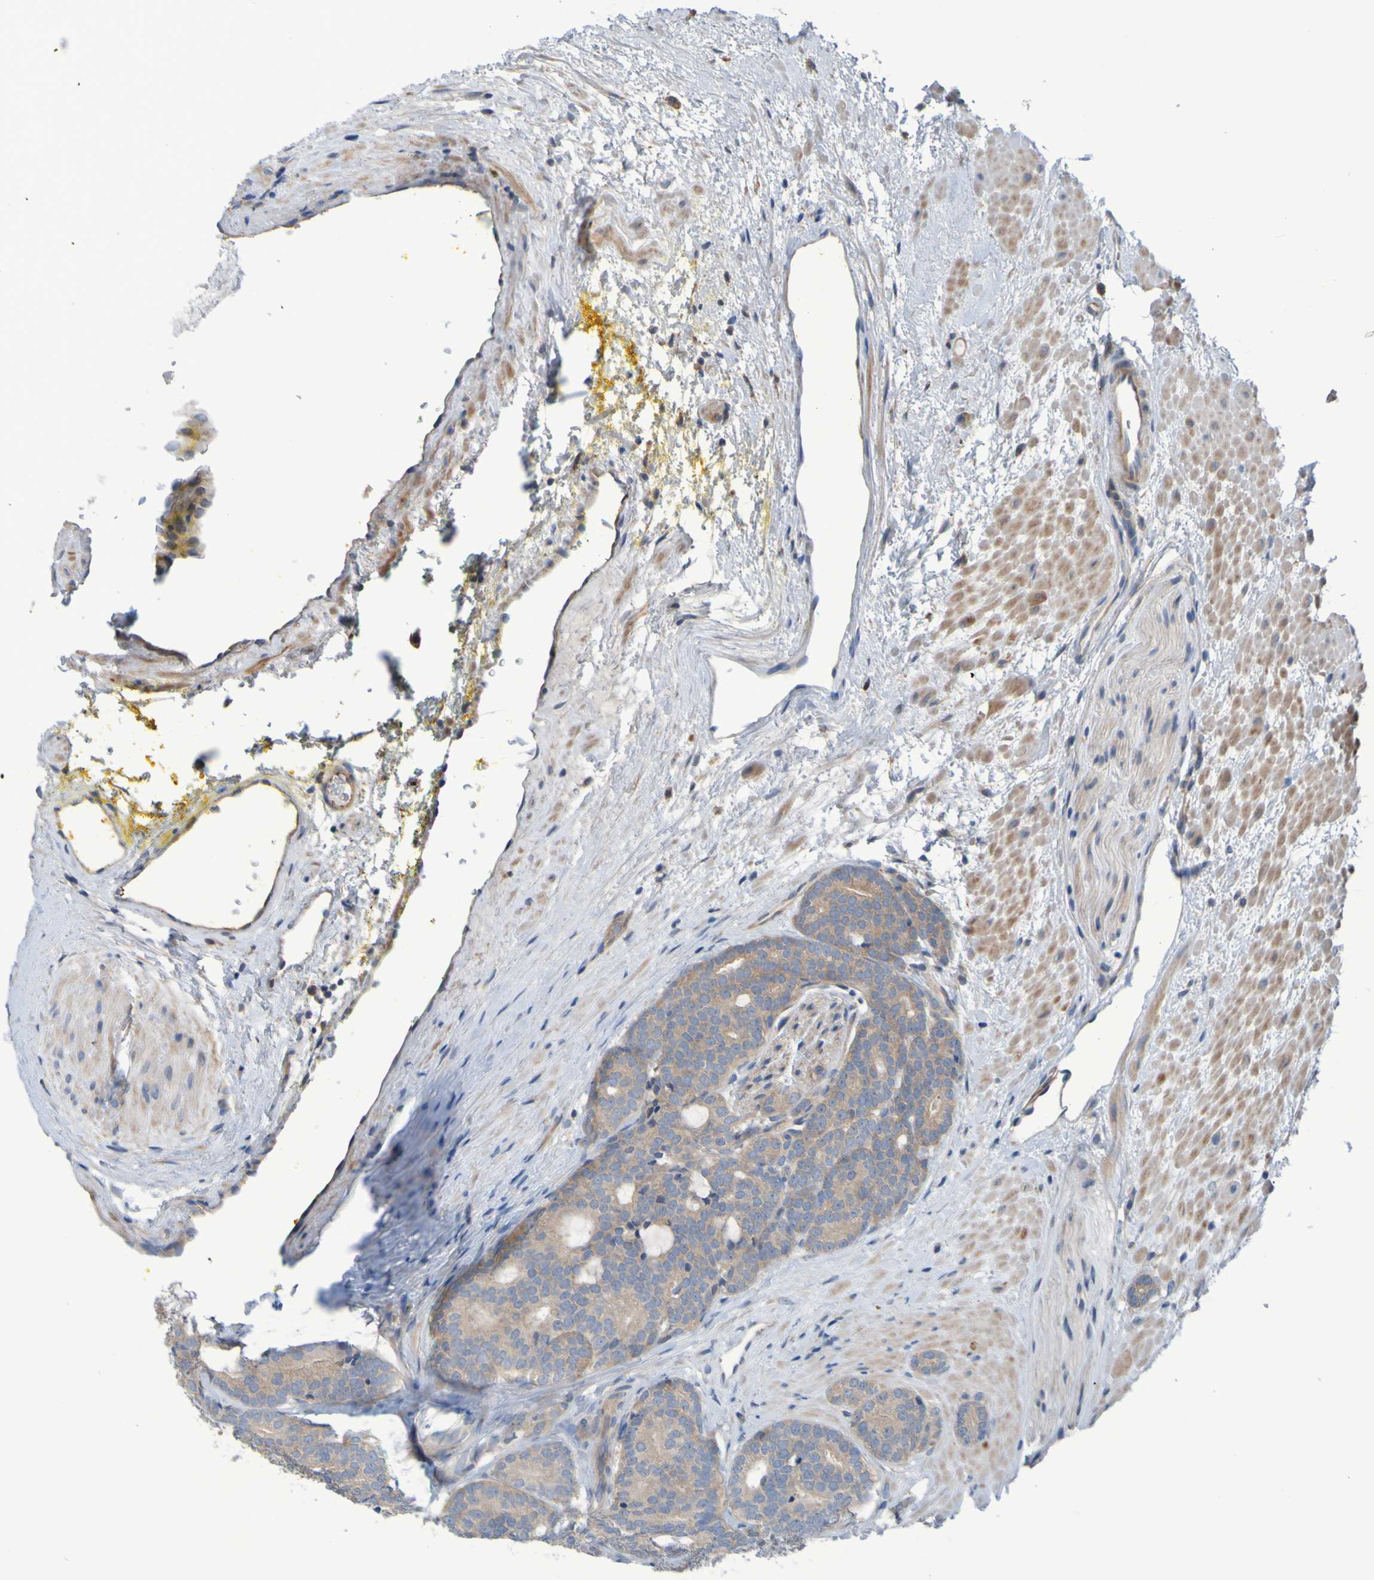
{"staining": {"intensity": "weak", "quantity": ">75%", "location": "cytoplasmic/membranous"}, "tissue": "prostate cancer", "cell_type": "Tumor cells", "image_type": "cancer", "snomed": [{"axis": "morphology", "description": "Adenocarcinoma, High grade"}, {"axis": "topography", "description": "Prostate"}], "caption": "The histopathology image exhibits a brown stain indicating the presence of a protein in the cytoplasmic/membranous of tumor cells in high-grade adenocarcinoma (prostate).", "gene": "NPRL3", "patient": {"sex": "male", "age": 61}}